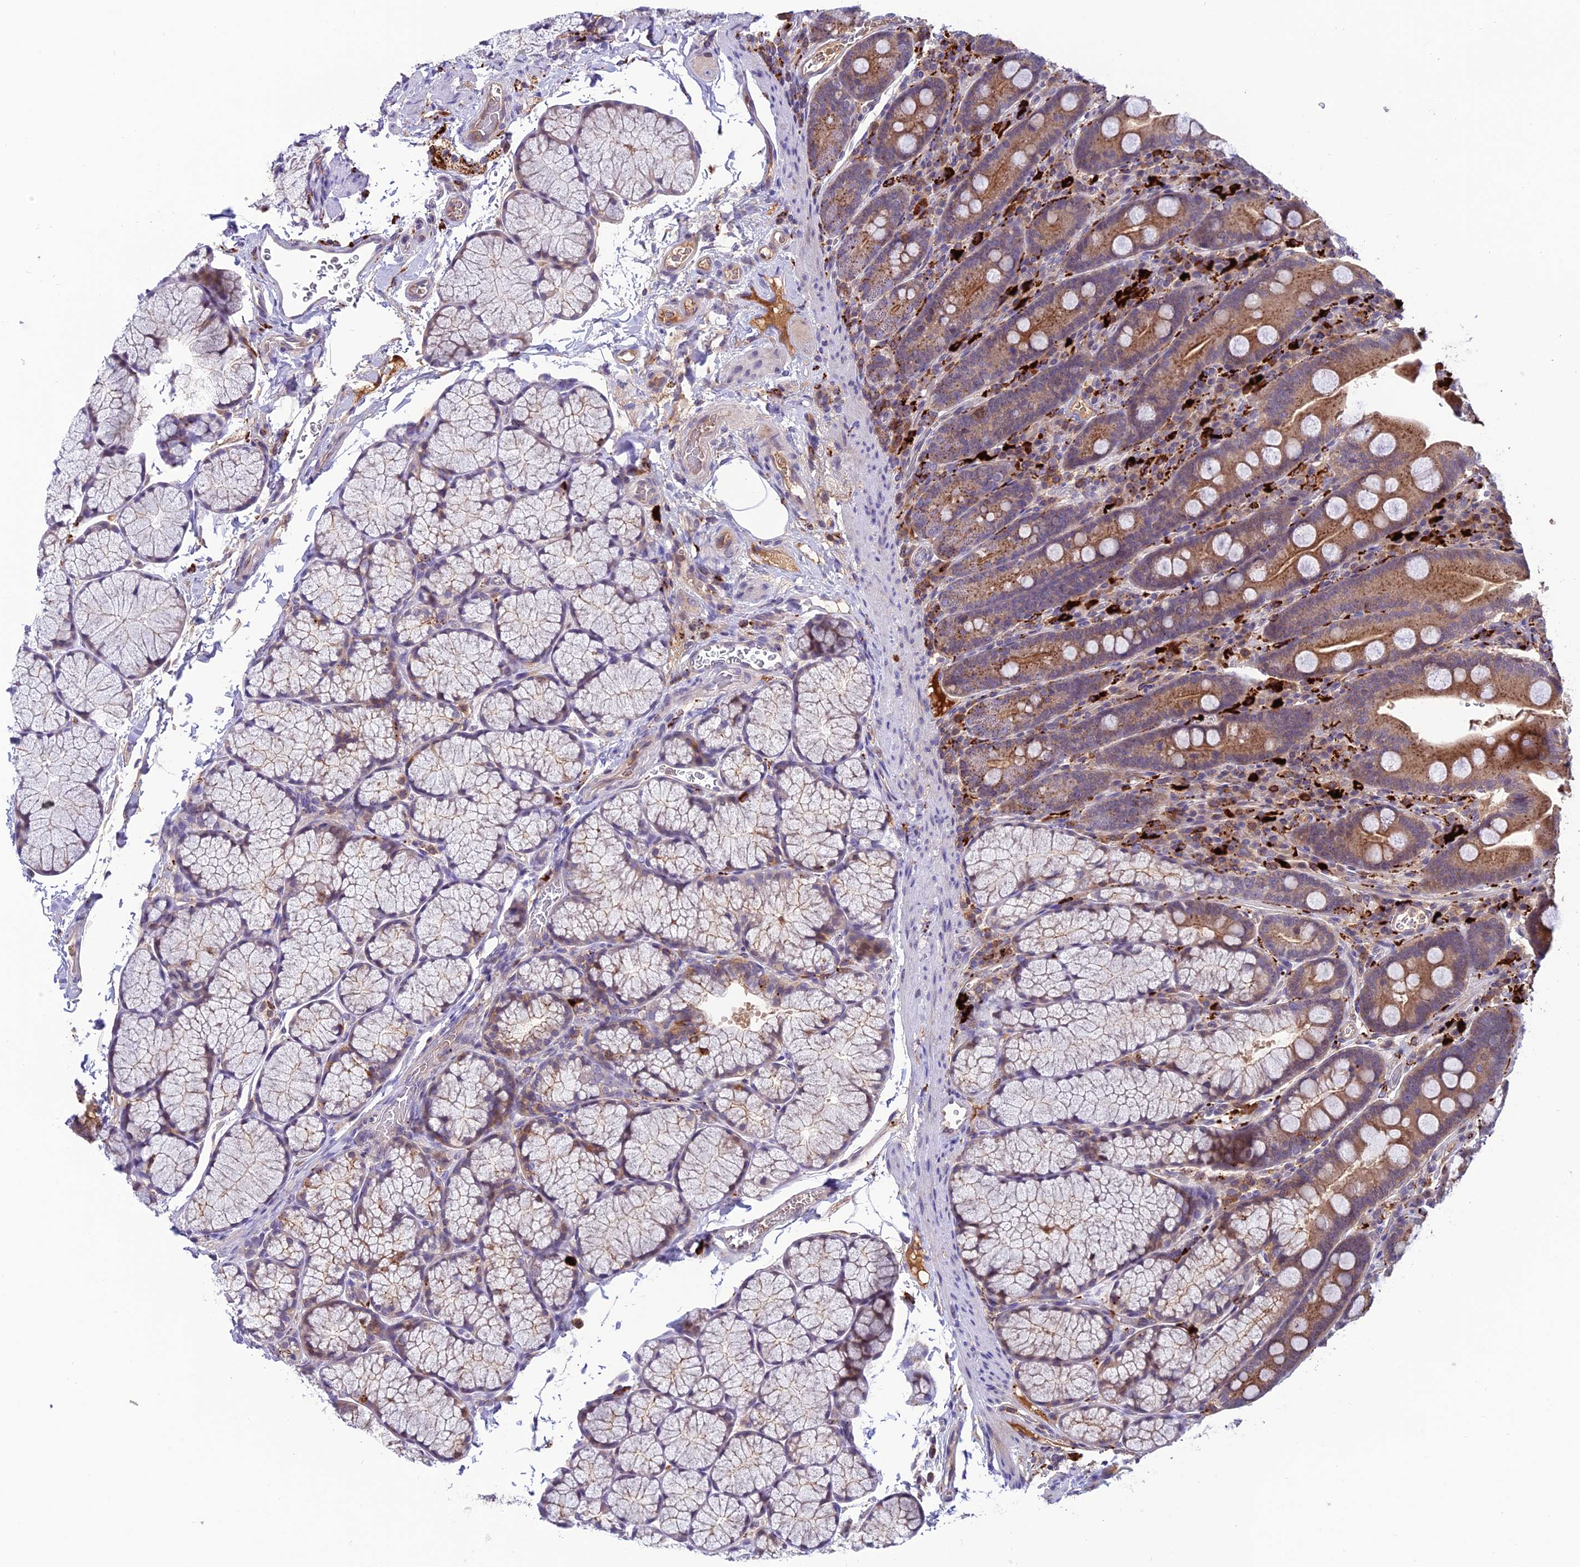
{"staining": {"intensity": "moderate", "quantity": ">75%", "location": "cytoplasmic/membranous"}, "tissue": "duodenum", "cell_type": "Glandular cells", "image_type": "normal", "snomed": [{"axis": "morphology", "description": "Normal tissue, NOS"}, {"axis": "topography", "description": "Duodenum"}], "caption": "Protein expression analysis of normal duodenum exhibits moderate cytoplasmic/membranous staining in approximately >75% of glandular cells. (brown staining indicates protein expression, while blue staining denotes nuclei).", "gene": "ARHGEF18", "patient": {"sex": "male", "age": 35}}